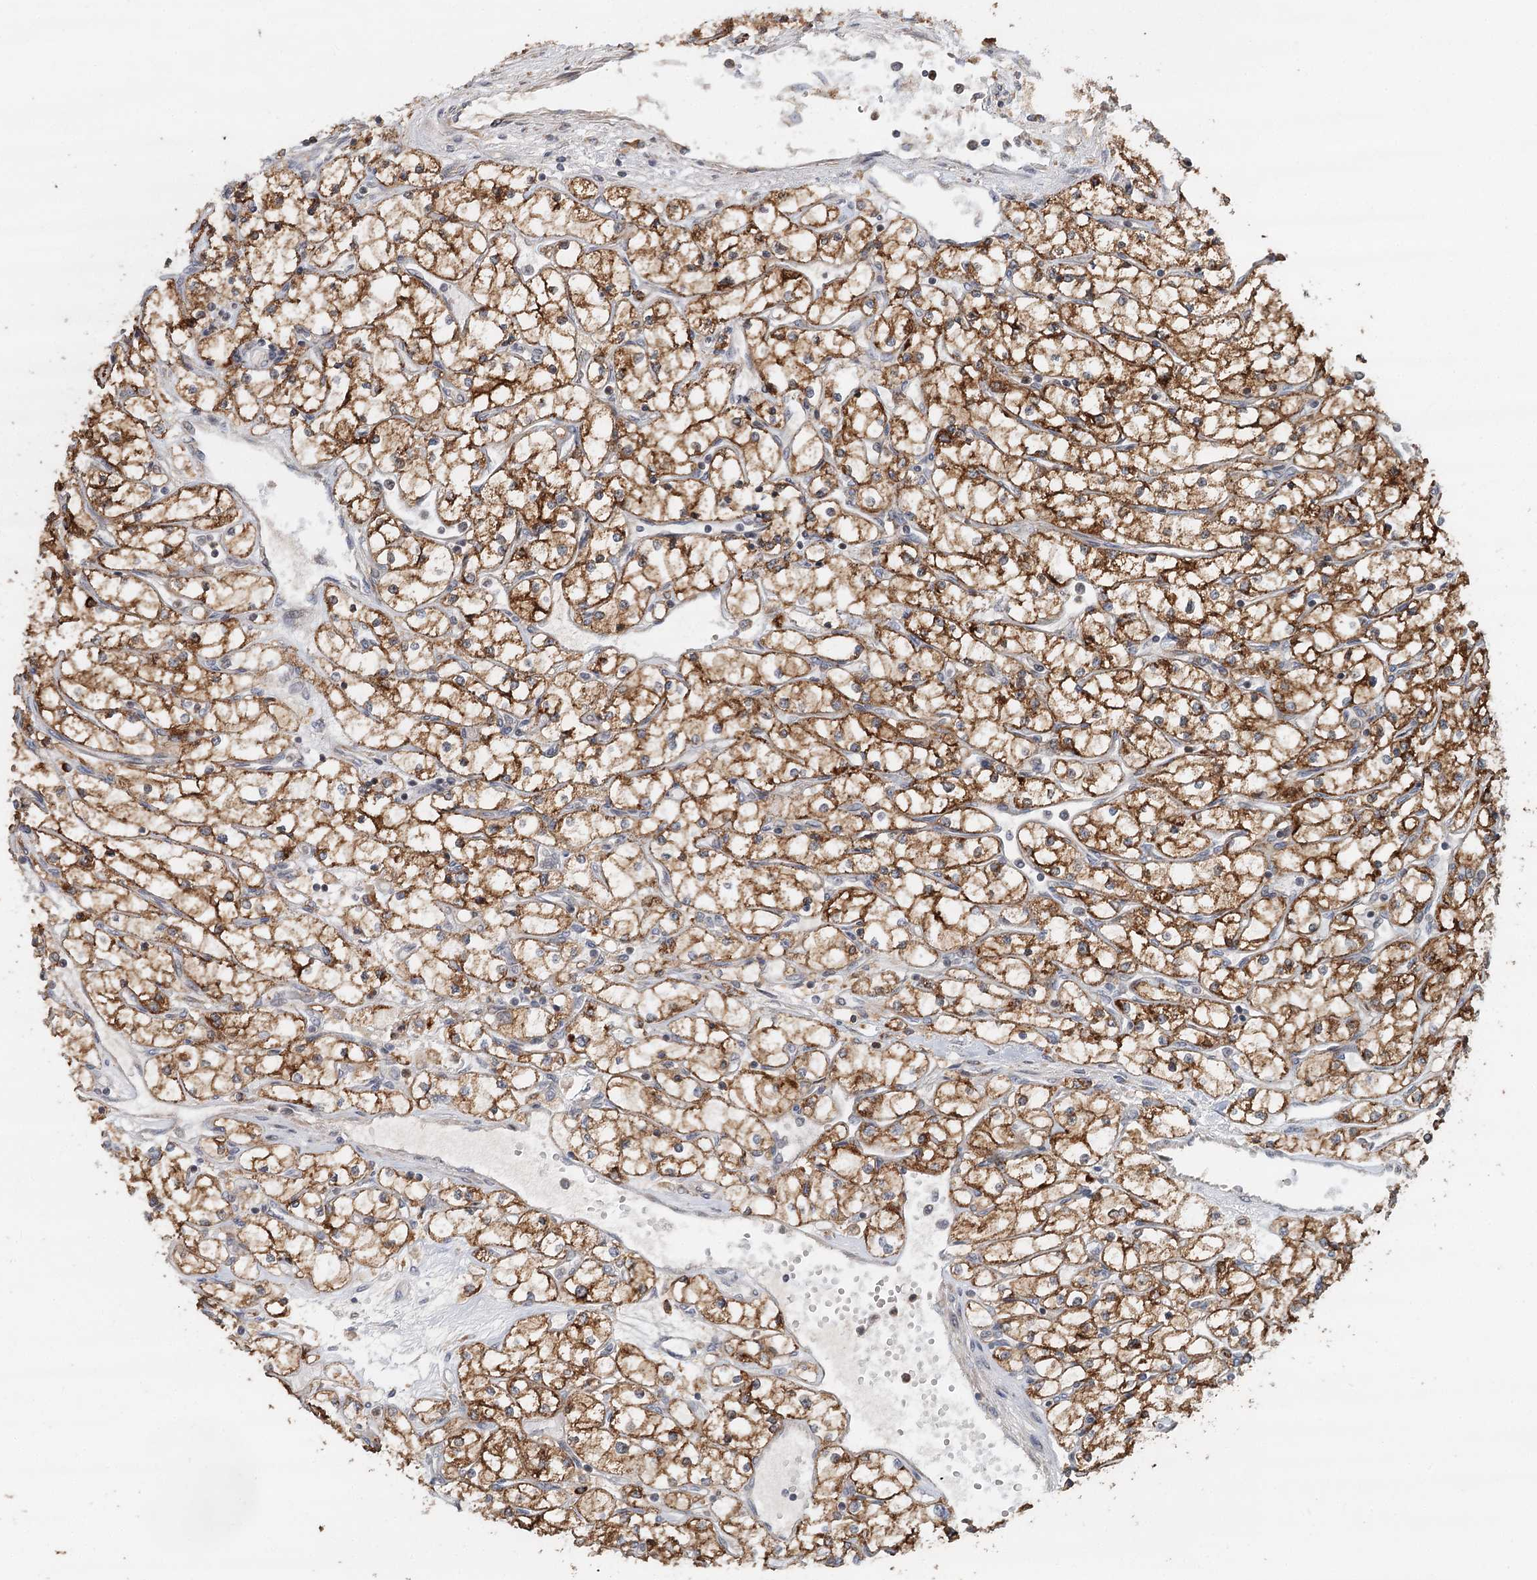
{"staining": {"intensity": "moderate", "quantity": ">75%", "location": "cytoplasmic/membranous"}, "tissue": "renal cancer", "cell_type": "Tumor cells", "image_type": "cancer", "snomed": [{"axis": "morphology", "description": "Adenocarcinoma, NOS"}, {"axis": "topography", "description": "Kidney"}], "caption": "Moderate cytoplasmic/membranous positivity is seen in about >75% of tumor cells in adenocarcinoma (renal). (DAB (3,3'-diaminobenzidine) = brown stain, brightfield microscopy at high magnification).", "gene": "RNF111", "patient": {"sex": "male", "age": 80}}